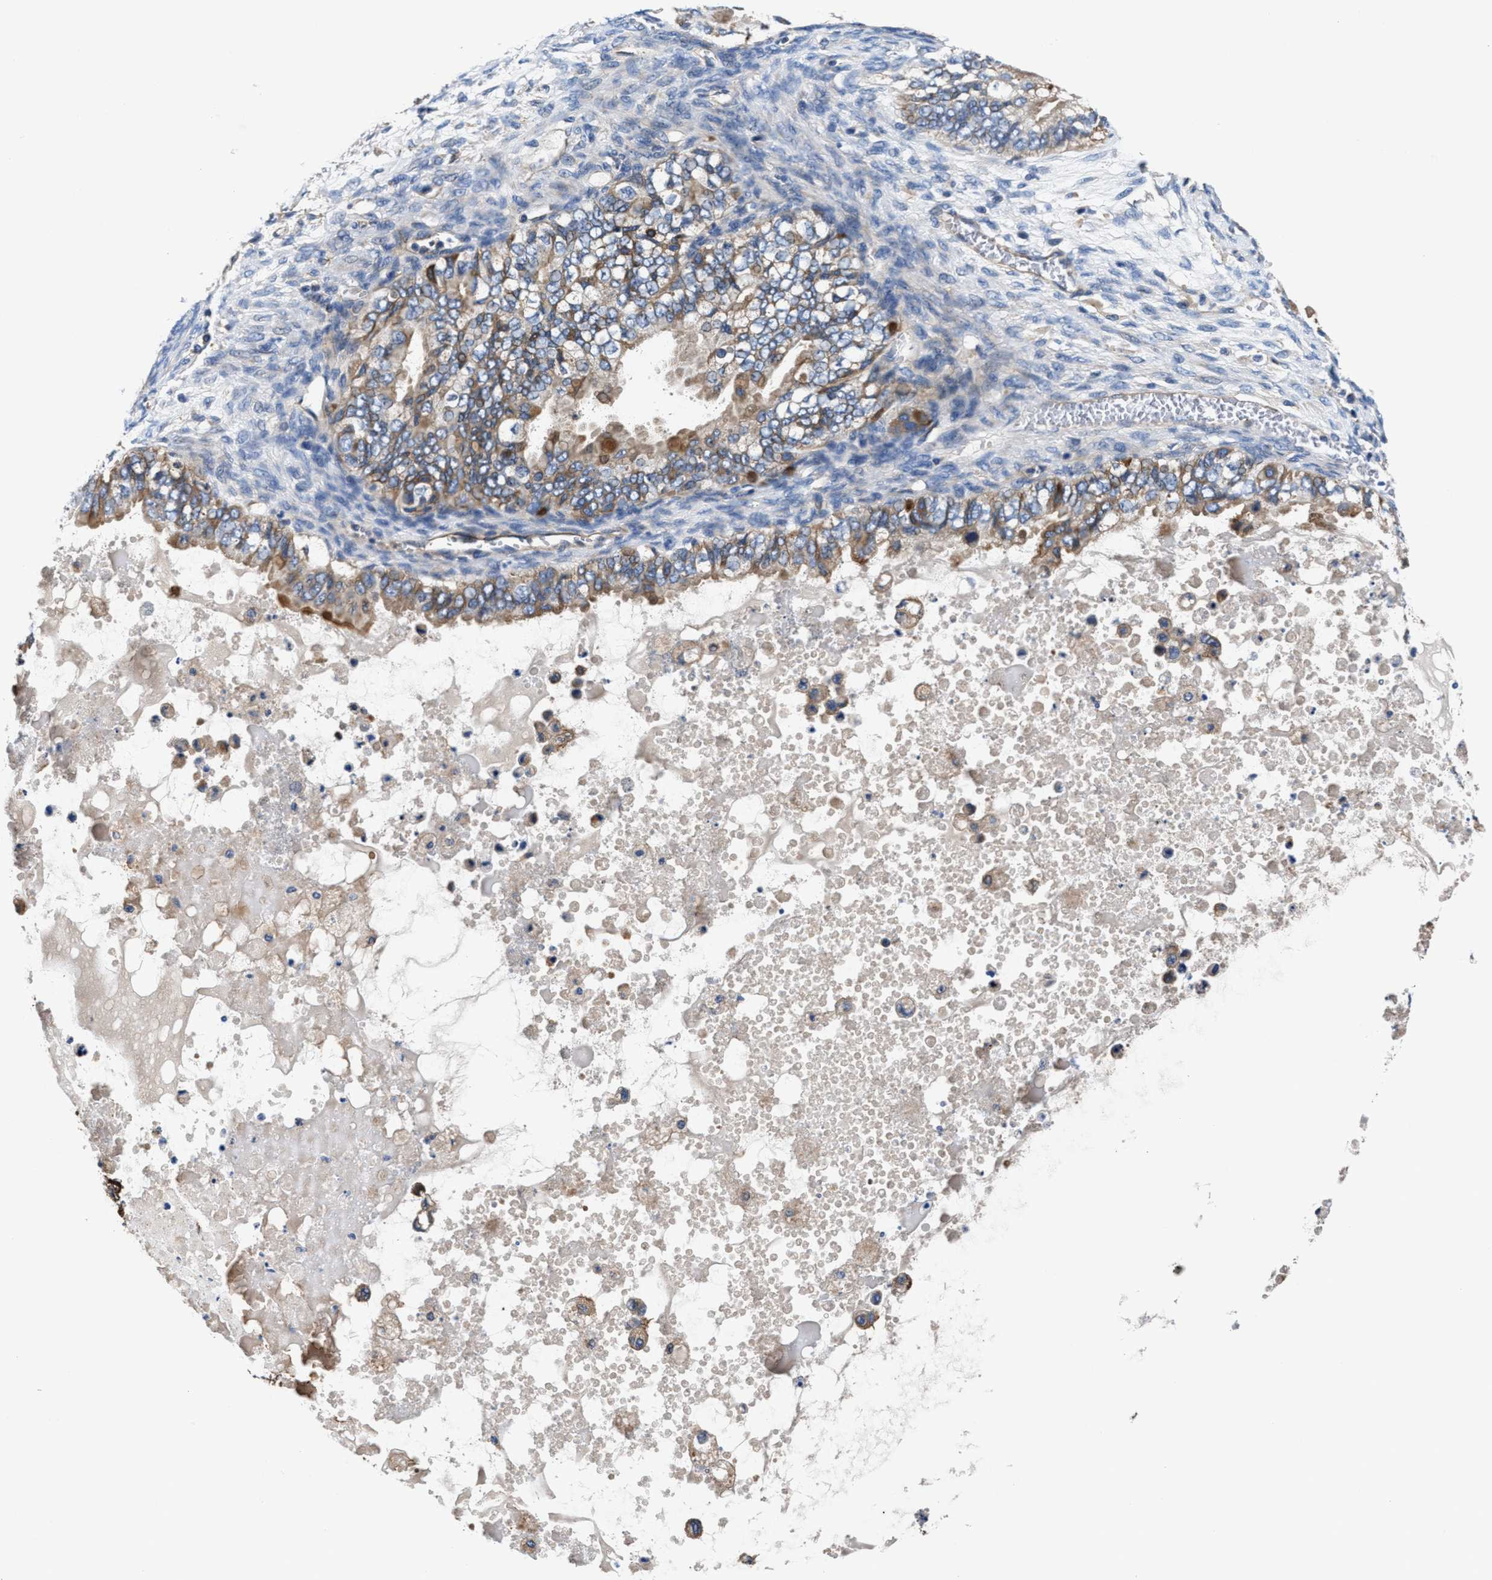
{"staining": {"intensity": "moderate", "quantity": ">75%", "location": "cytoplasmic/membranous"}, "tissue": "ovarian cancer", "cell_type": "Tumor cells", "image_type": "cancer", "snomed": [{"axis": "morphology", "description": "Cystadenocarcinoma, mucinous, NOS"}, {"axis": "topography", "description": "Ovary"}], "caption": "Immunohistochemical staining of human ovarian cancer (mucinous cystadenocarcinoma) reveals moderate cytoplasmic/membranous protein staining in approximately >75% of tumor cells. The protein of interest is shown in brown color, while the nuclei are stained blue.", "gene": "PPP1R9B", "patient": {"sex": "female", "age": 80}}